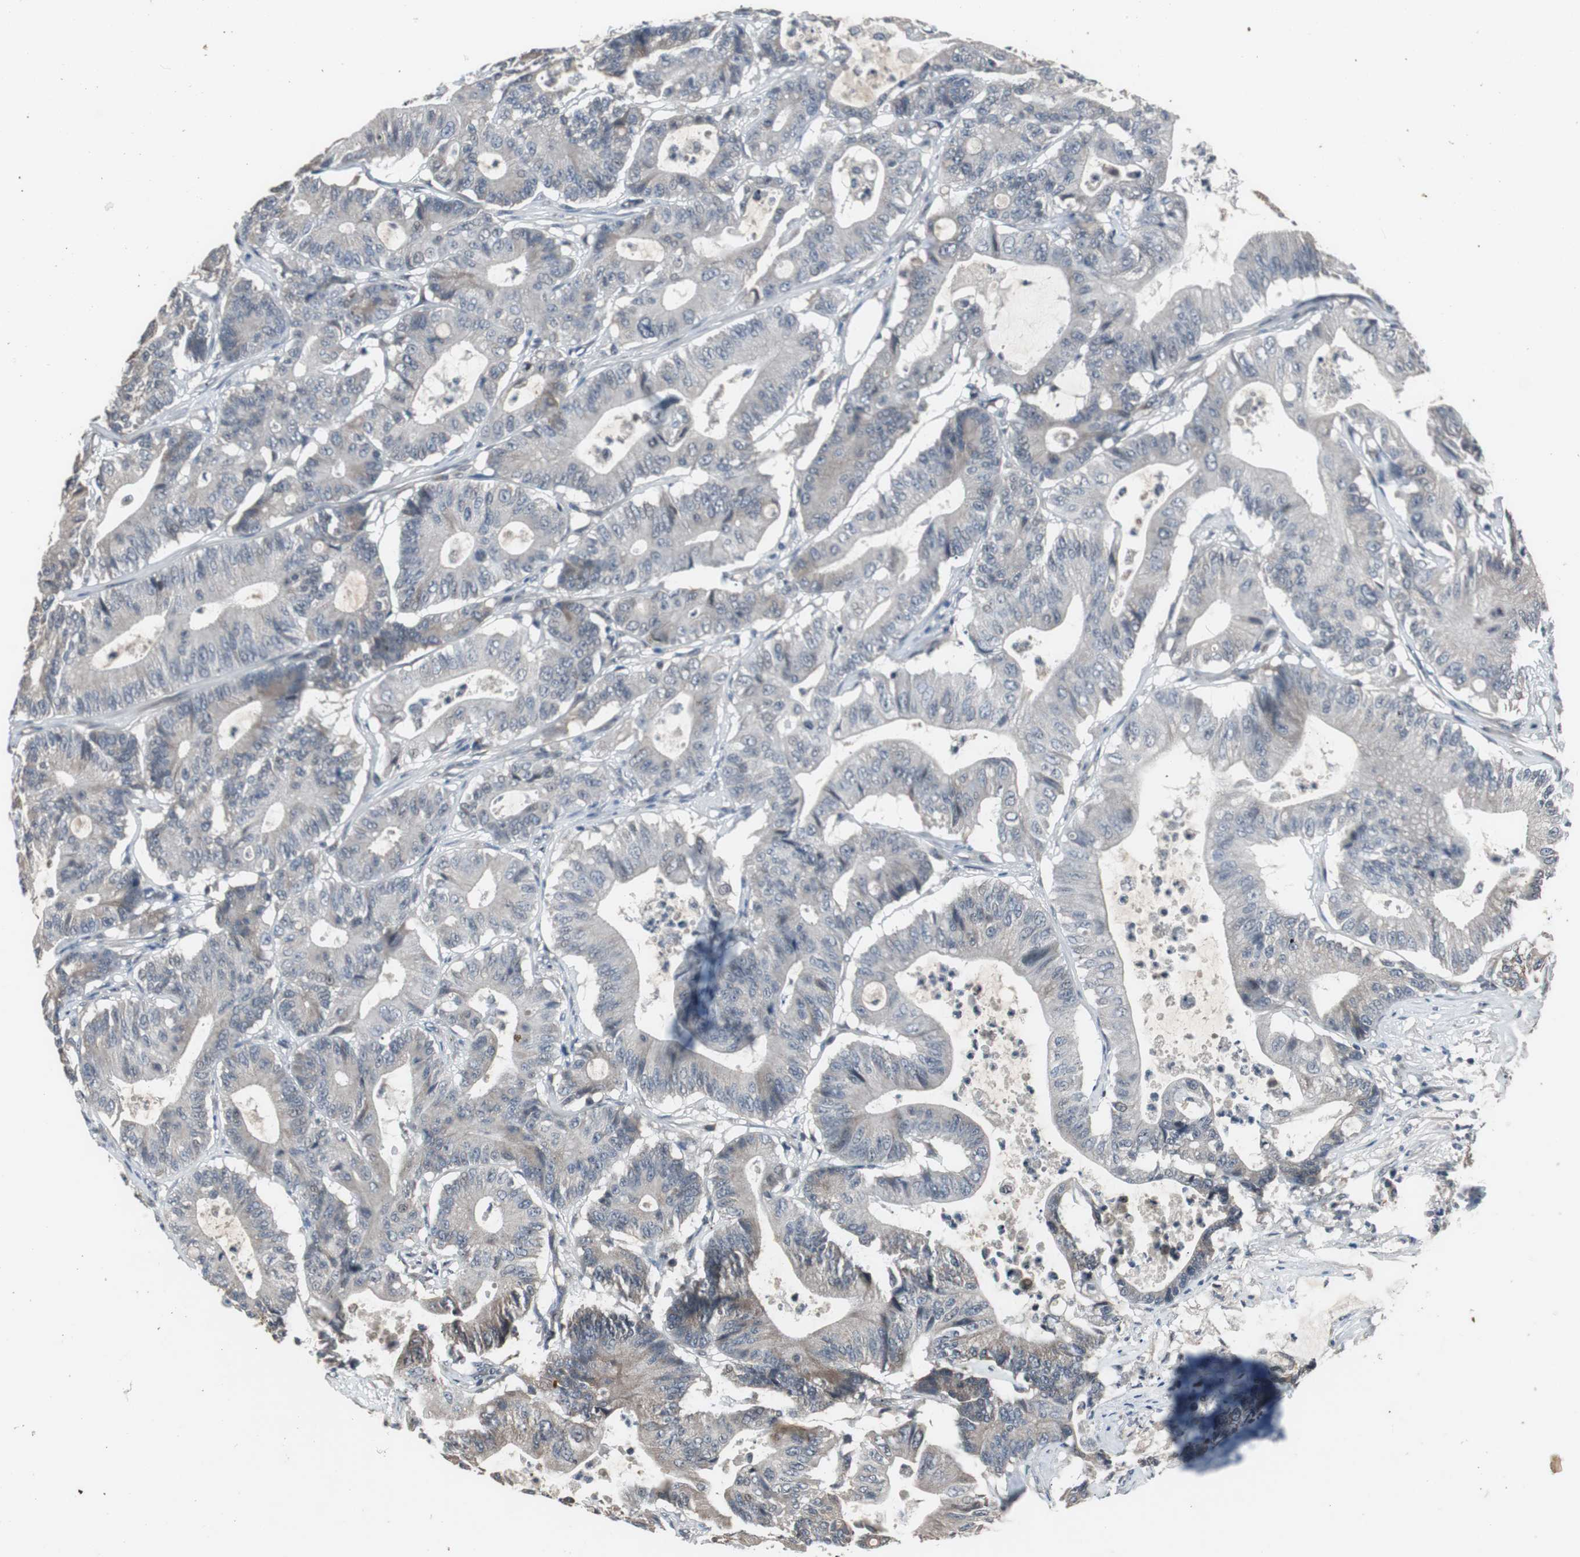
{"staining": {"intensity": "negative", "quantity": "none", "location": "none"}, "tissue": "colorectal cancer", "cell_type": "Tumor cells", "image_type": "cancer", "snomed": [{"axis": "morphology", "description": "Adenocarcinoma, NOS"}, {"axis": "topography", "description": "Colon"}], "caption": "Protein analysis of adenocarcinoma (colorectal) displays no significant expression in tumor cells.", "gene": "ZMPSTE24", "patient": {"sex": "female", "age": 84}}